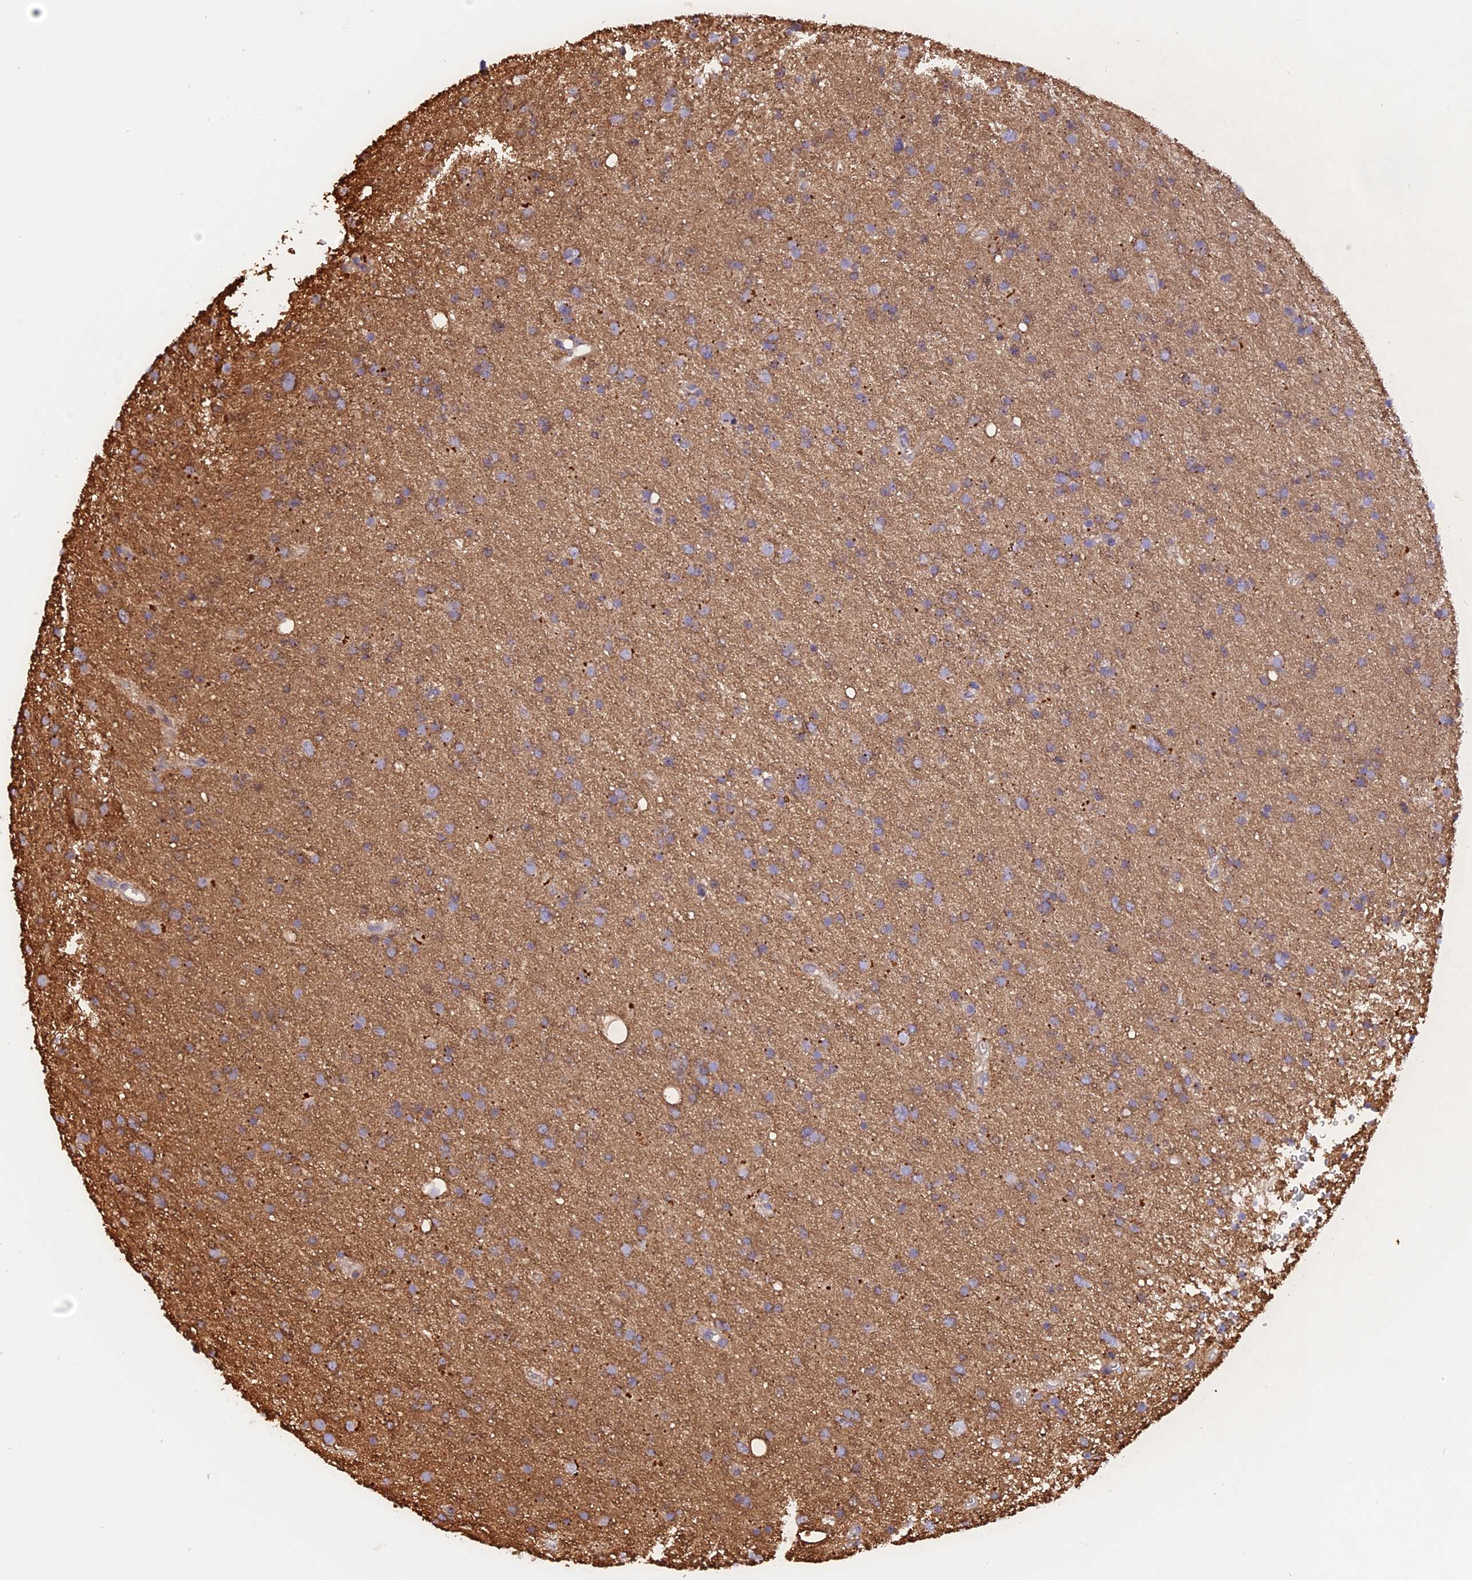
{"staining": {"intensity": "moderate", "quantity": ">75%", "location": "cytoplasmic/membranous"}, "tissue": "glioma", "cell_type": "Tumor cells", "image_type": "cancer", "snomed": [{"axis": "morphology", "description": "Glioma, malignant, Low grade"}, {"axis": "topography", "description": "Cerebral cortex"}], "caption": "Malignant glioma (low-grade) tissue shows moderate cytoplasmic/membranous positivity in approximately >75% of tumor cells The protein is stained brown, and the nuclei are stained in blue (DAB (3,3'-diaminobenzidine) IHC with brightfield microscopy, high magnification).", "gene": "FAM193A", "patient": {"sex": "female", "age": 39}}